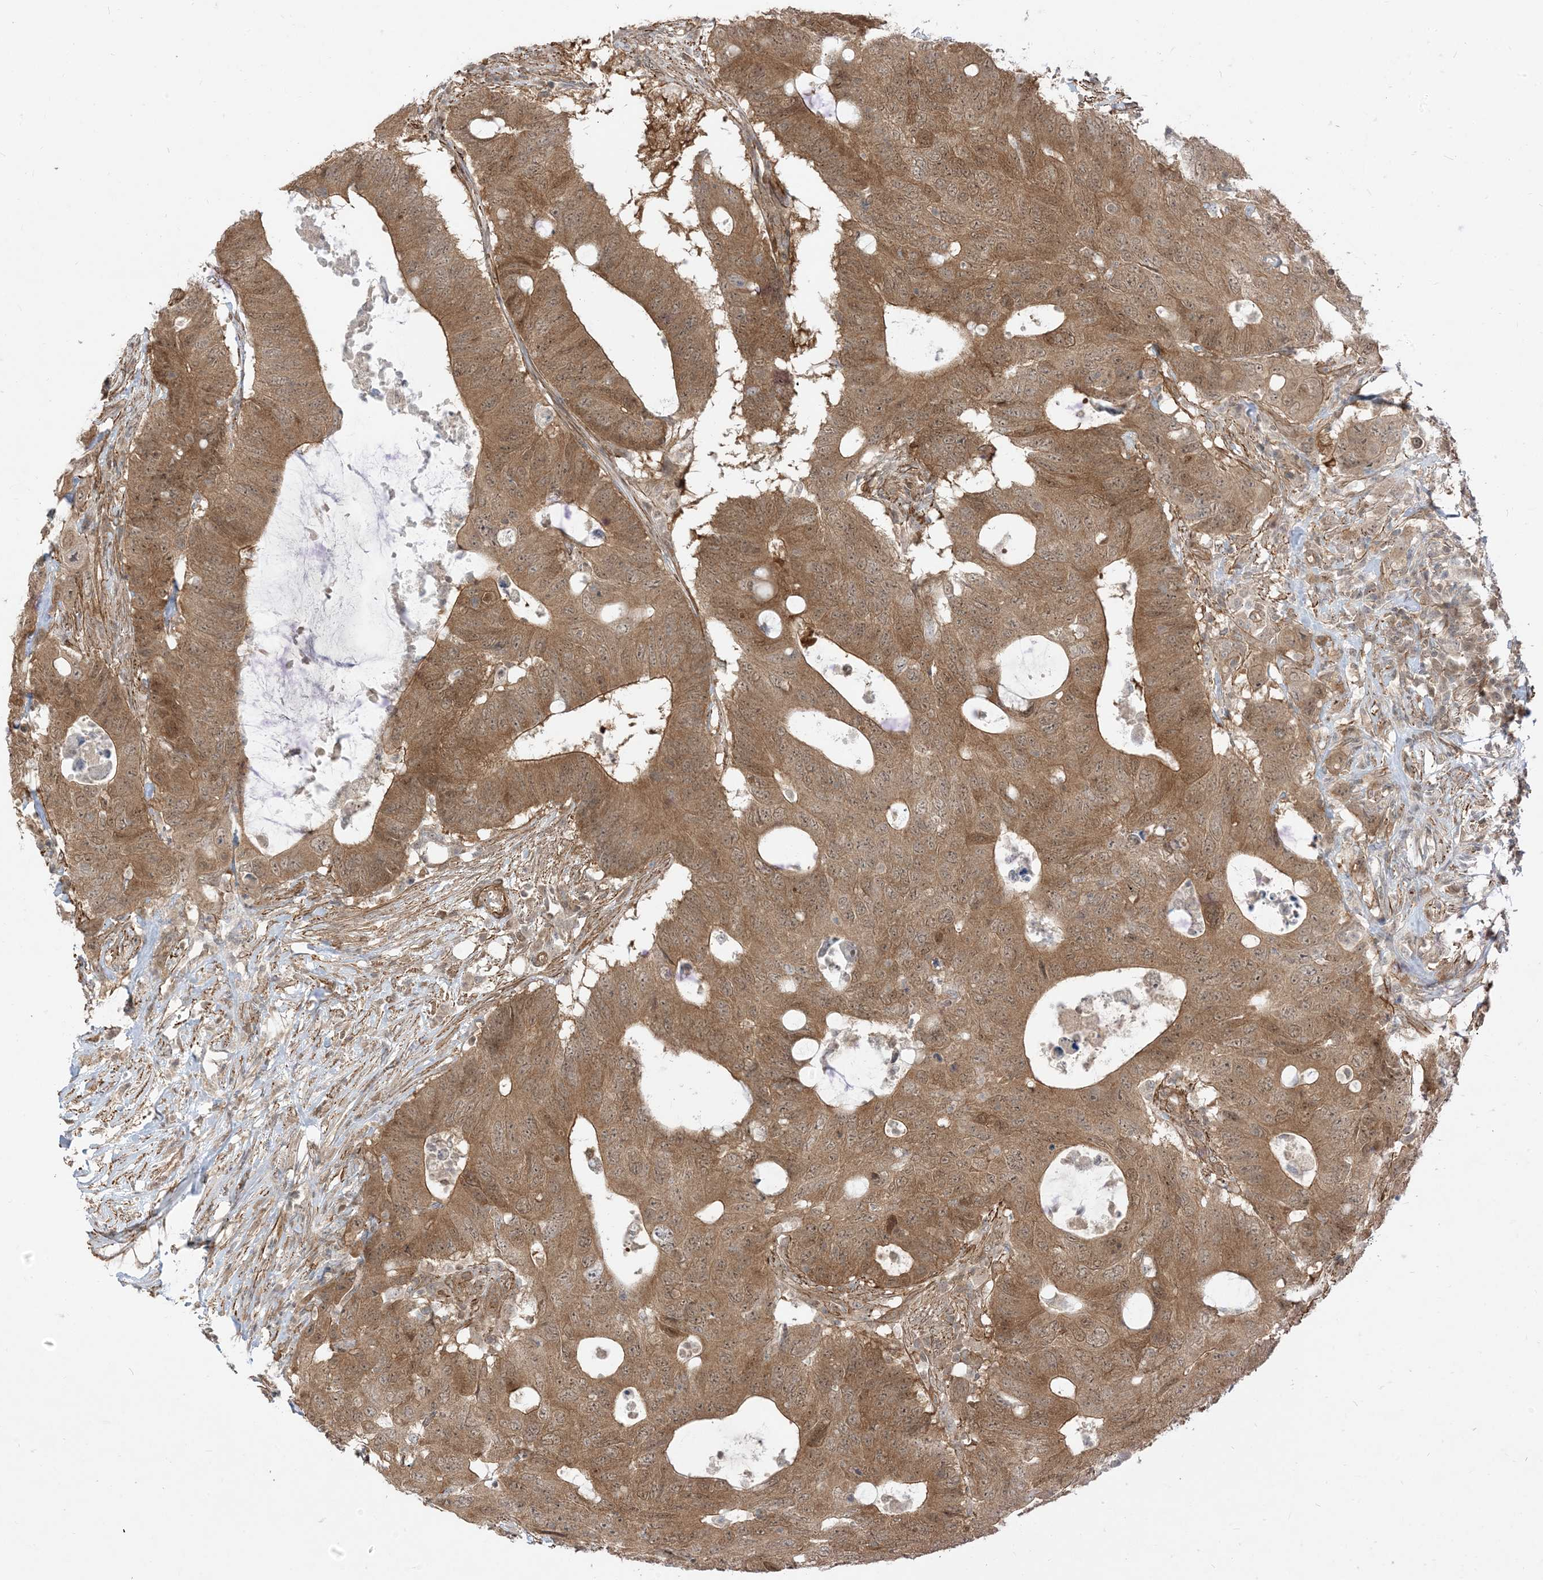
{"staining": {"intensity": "moderate", "quantity": ">75%", "location": "cytoplasmic/membranous"}, "tissue": "colorectal cancer", "cell_type": "Tumor cells", "image_type": "cancer", "snomed": [{"axis": "morphology", "description": "Adenocarcinoma, NOS"}, {"axis": "topography", "description": "Colon"}], "caption": "The photomicrograph shows immunohistochemical staining of colorectal adenocarcinoma. There is moderate cytoplasmic/membranous expression is present in about >75% of tumor cells.", "gene": "TBCC", "patient": {"sex": "male", "age": 71}}